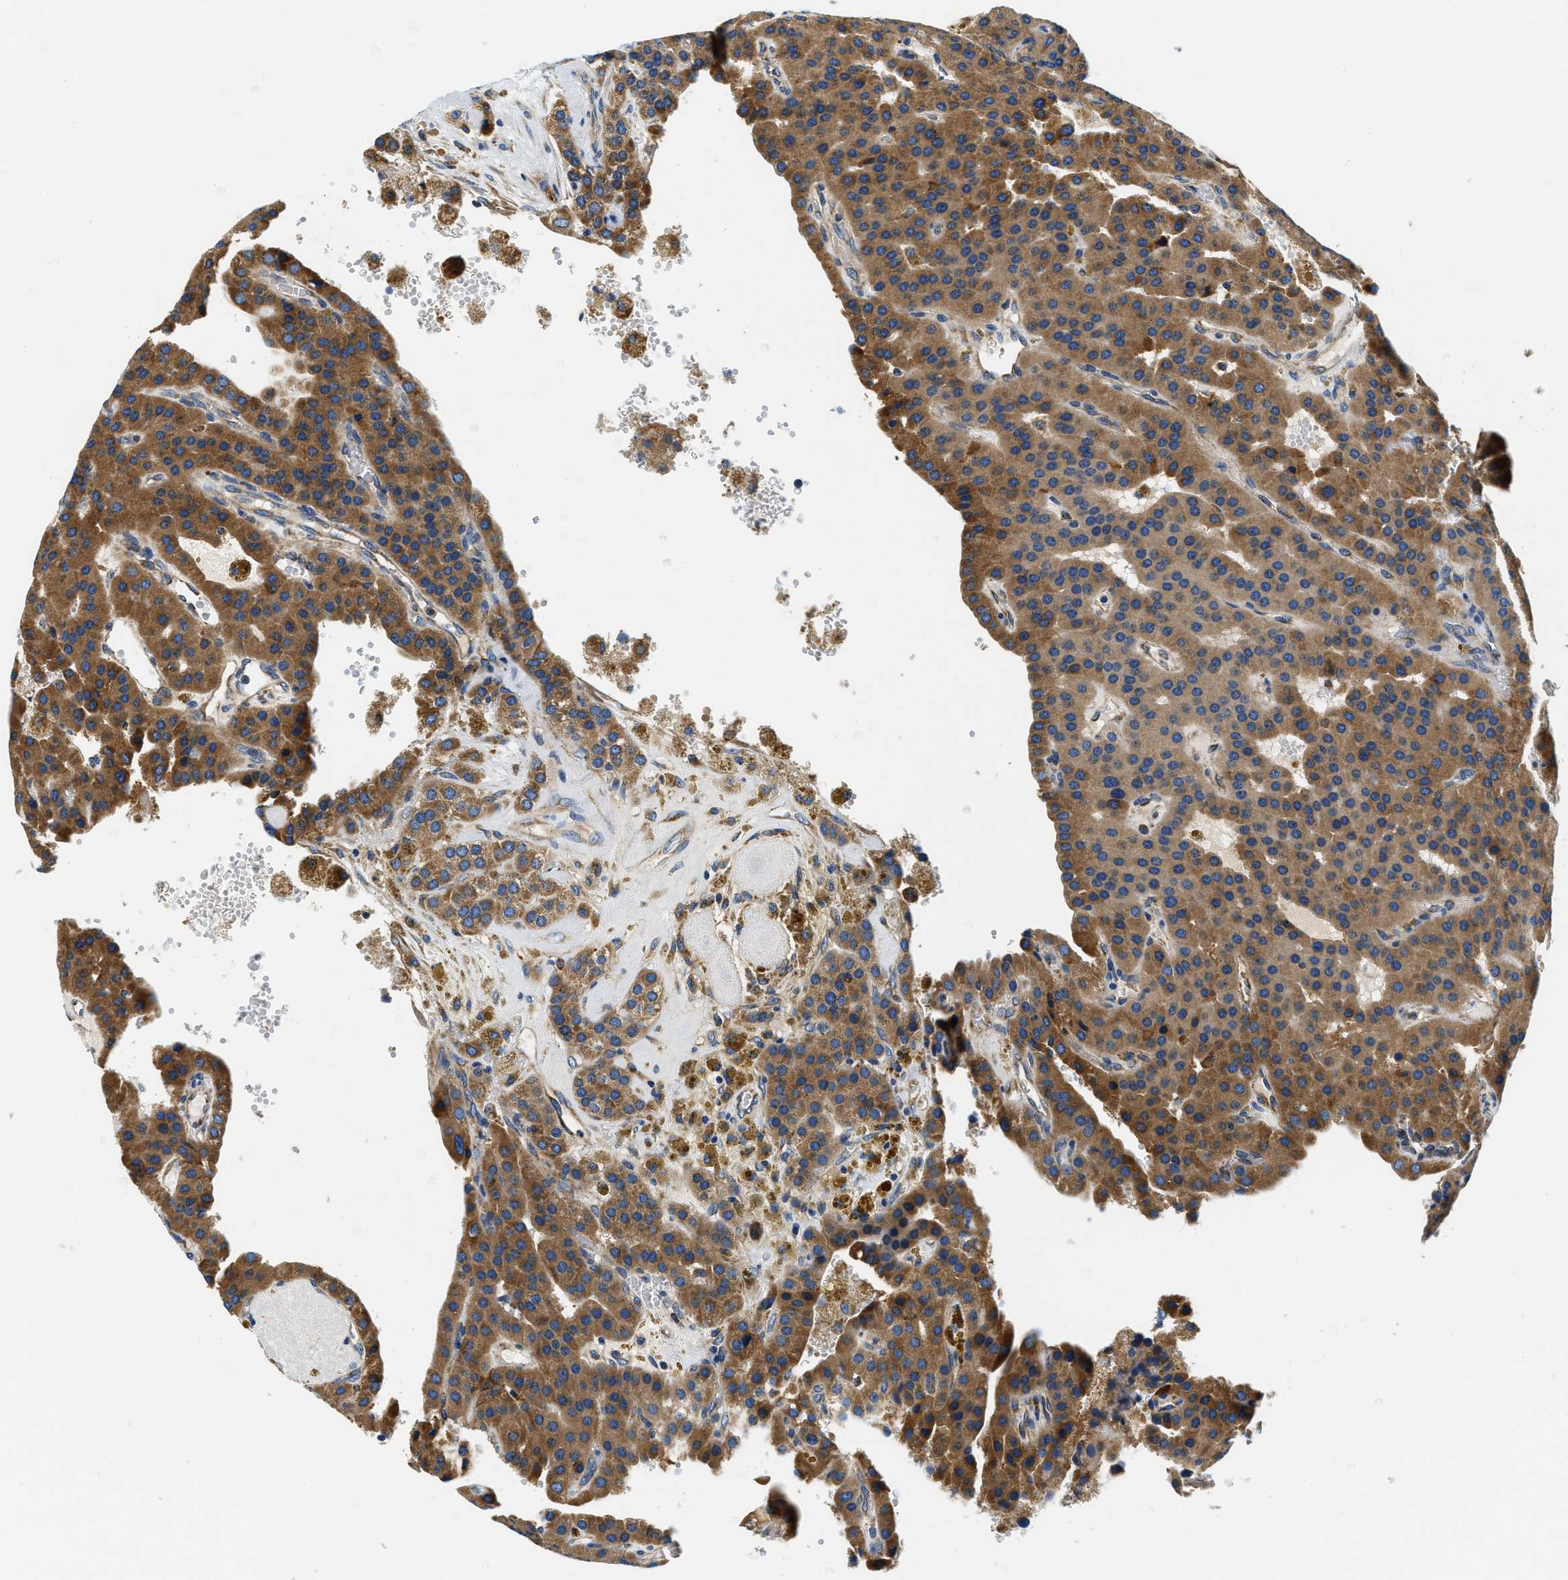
{"staining": {"intensity": "moderate", "quantity": ">75%", "location": "cytoplasmic/membranous"}, "tissue": "parathyroid gland", "cell_type": "Glandular cells", "image_type": "normal", "snomed": [{"axis": "morphology", "description": "Normal tissue, NOS"}, {"axis": "morphology", "description": "Adenoma, NOS"}, {"axis": "topography", "description": "Parathyroid gland"}], "caption": "Glandular cells exhibit medium levels of moderate cytoplasmic/membranous expression in about >75% of cells in unremarkable parathyroid gland. Nuclei are stained in blue.", "gene": "SAMD4B", "patient": {"sex": "female", "age": 86}}